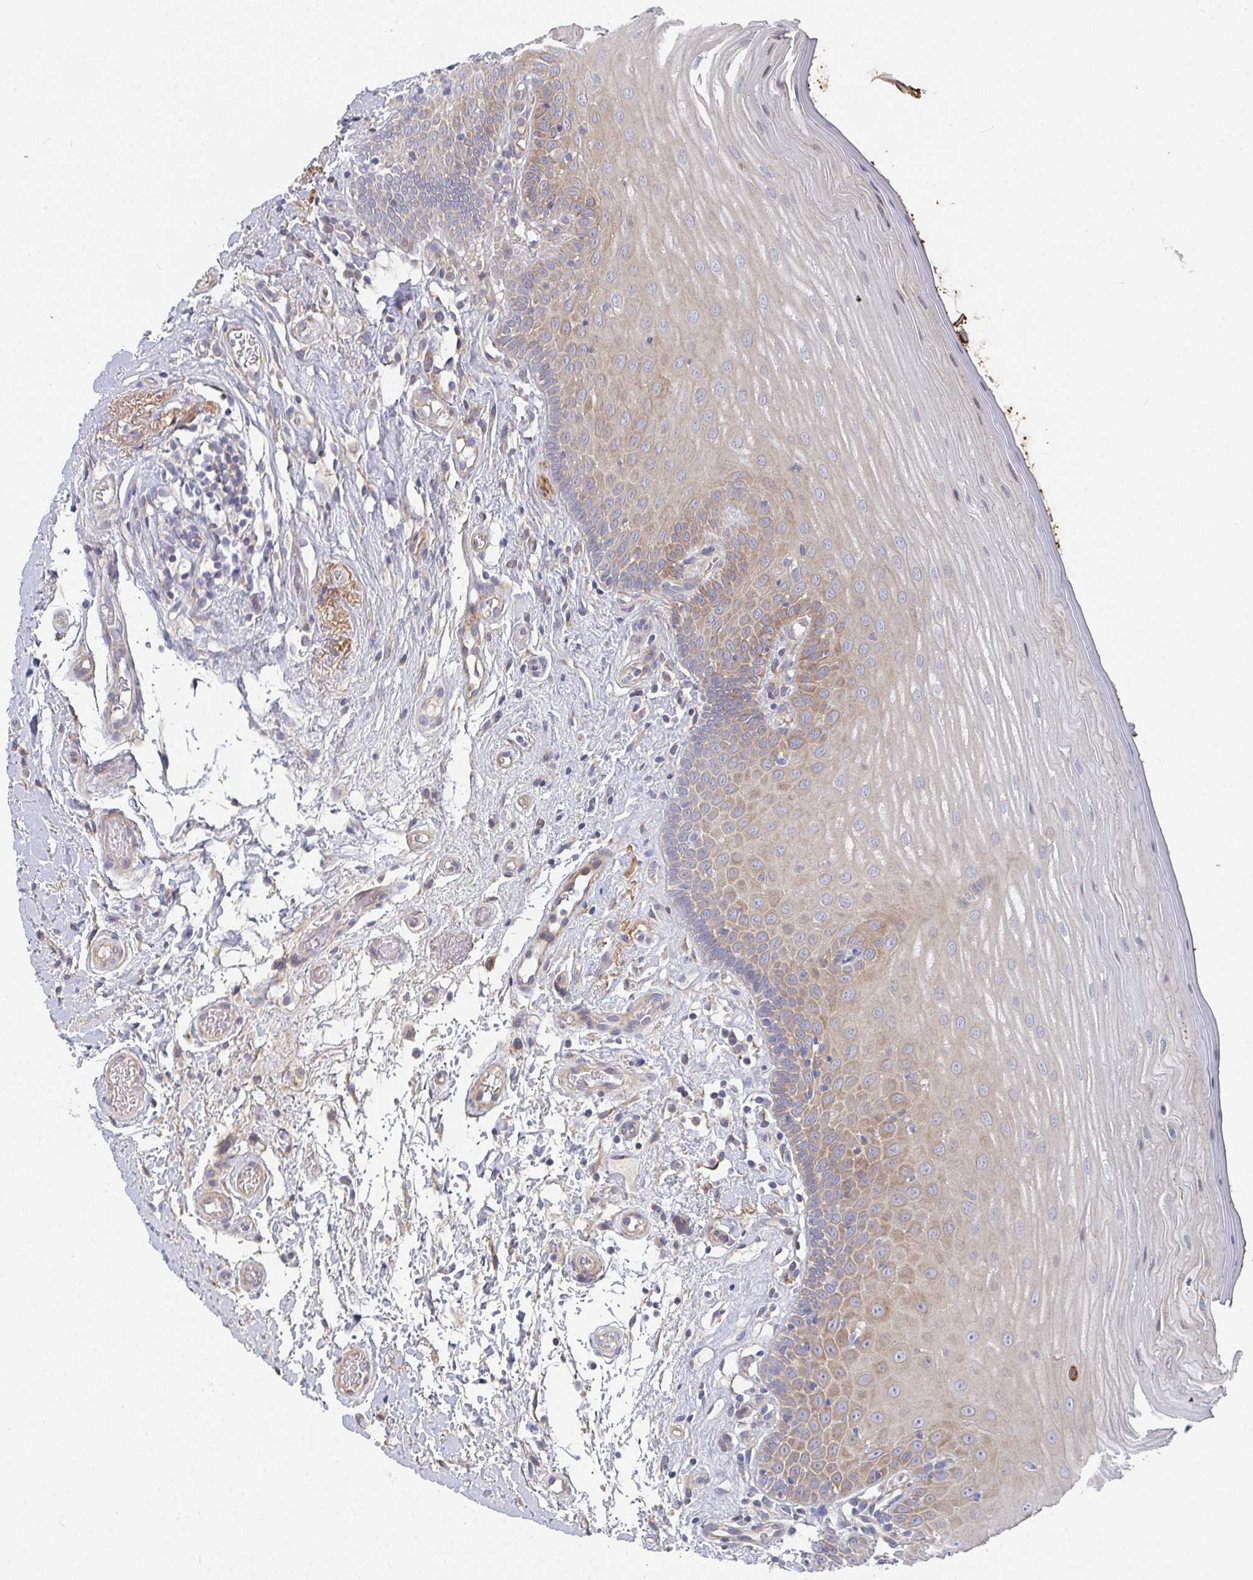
{"staining": {"intensity": "moderate", "quantity": "25%-75%", "location": "cytoplasmic/membranous"}, "tissue": "oral mucosa", "cell_type": "Squamous epithelial cells", "image_type": "normal", "snomed": [{"axis": "morphology", "description": "Normal tissue, NOS"}, {"axis": "topography", "description": "Oral tissue"}, {"axis": "topography", "description": "Tounge, NOS"}, {"axis": "topography", "description": "Head-Neck"}], "caption": "Immunohistochemistry (IHC) (DAB) staining of benign oral mucosa reveals moderate cytoplasmic/membranous protein positivity in about 25%-75% of squamous epithelial cells. (DAB = brown stain, brightfield microscopy at high magnification).", "gene": "RHEBL1", "patient": {"sex": "female", "age": 84}}